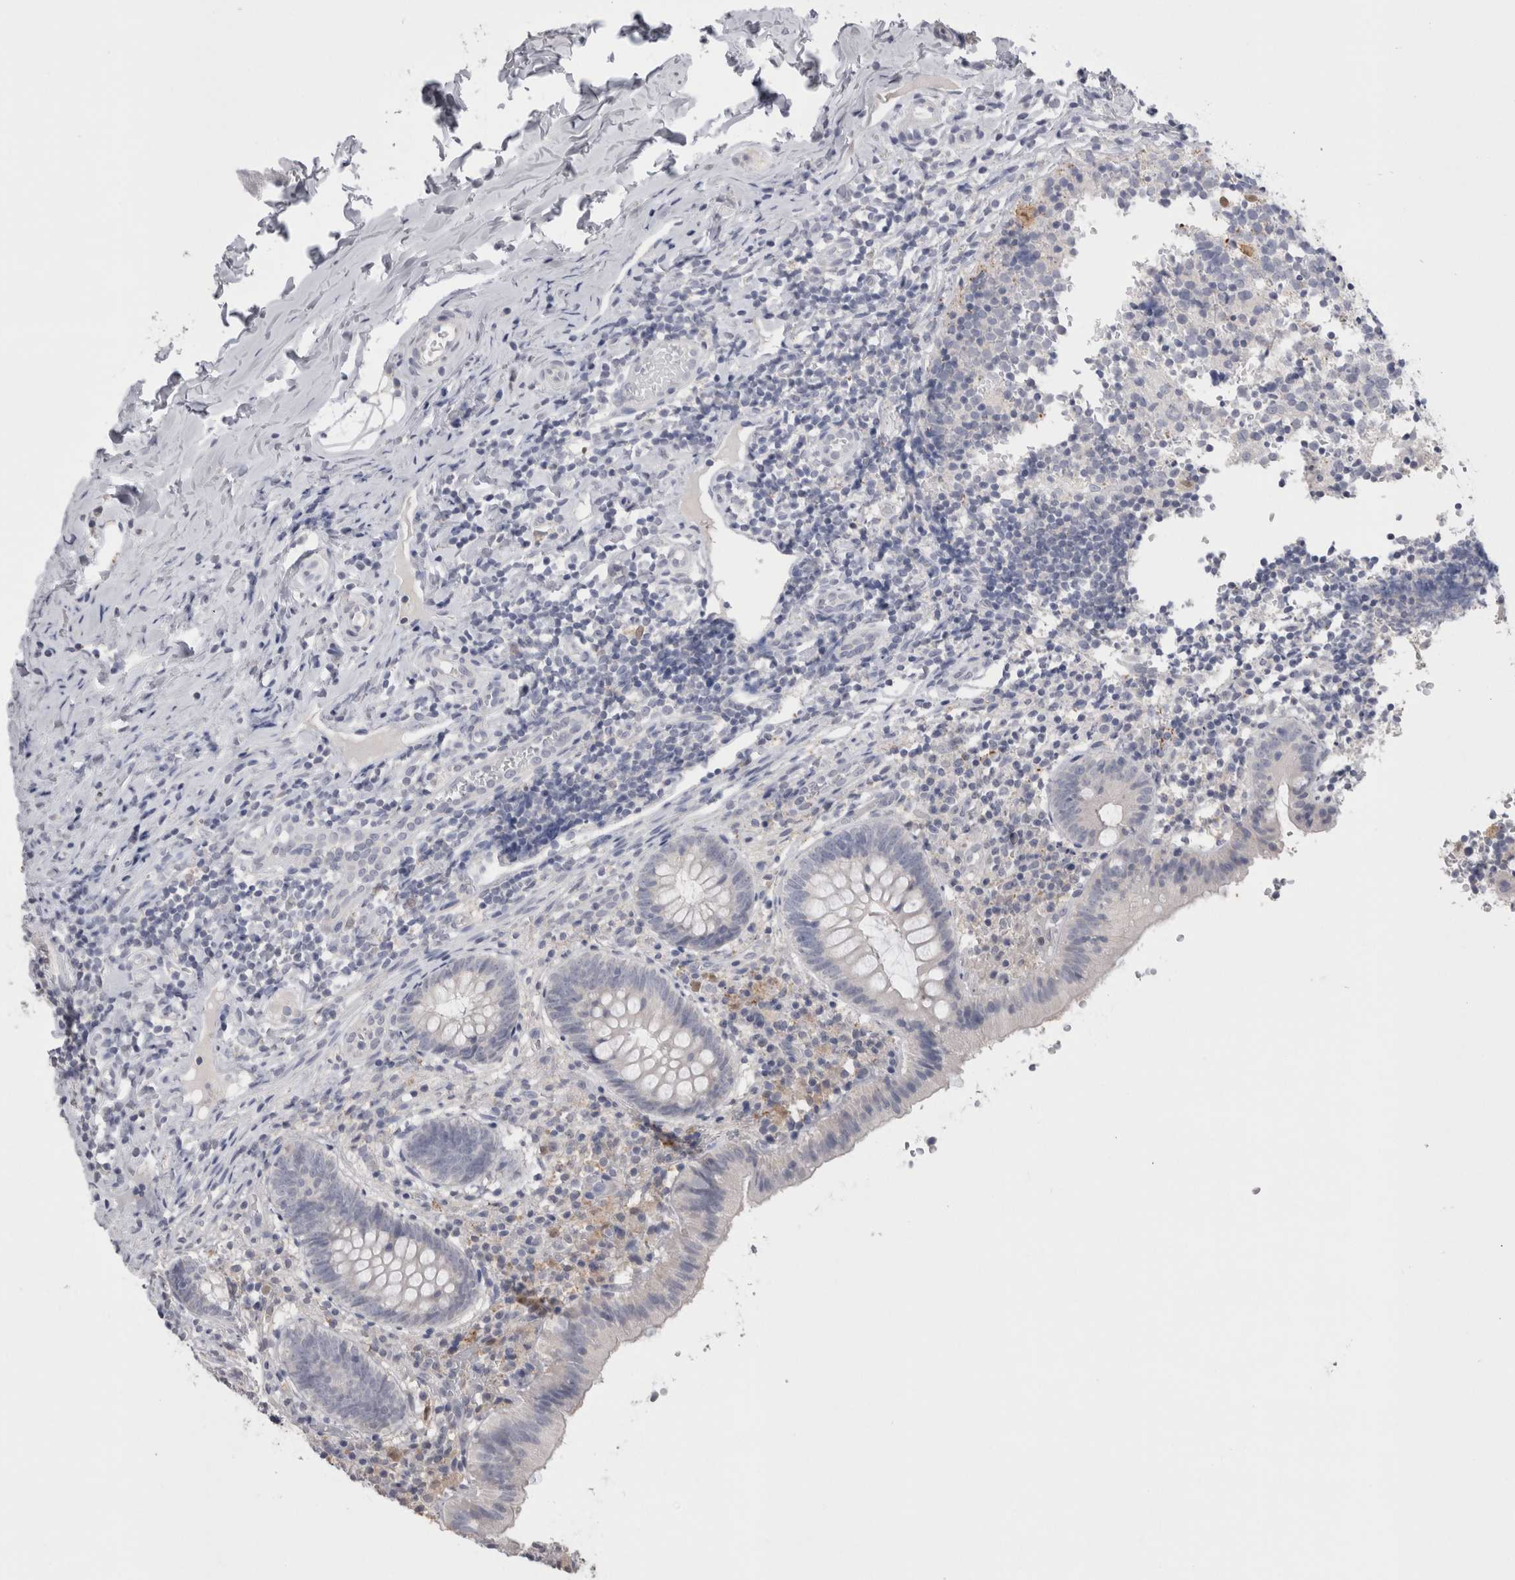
{"staining": {"intensity": "negative", "quantity": "none", "location": "none"}, "tissue": "appendix", "cell_type": "Glandular cells", "image_type": "normal", "snomed": [{"axis": "morphology", "description": "Normal tissue, NOS"}, {"axis": "topography", "description": "Appendix"}], "caption": "Immunohistochemical staining of unremarkable human appendix exhibits no significant expression in glandular cells.", "gene": "SUCNR1", "patient": {"sex": "male", "age": 8}}